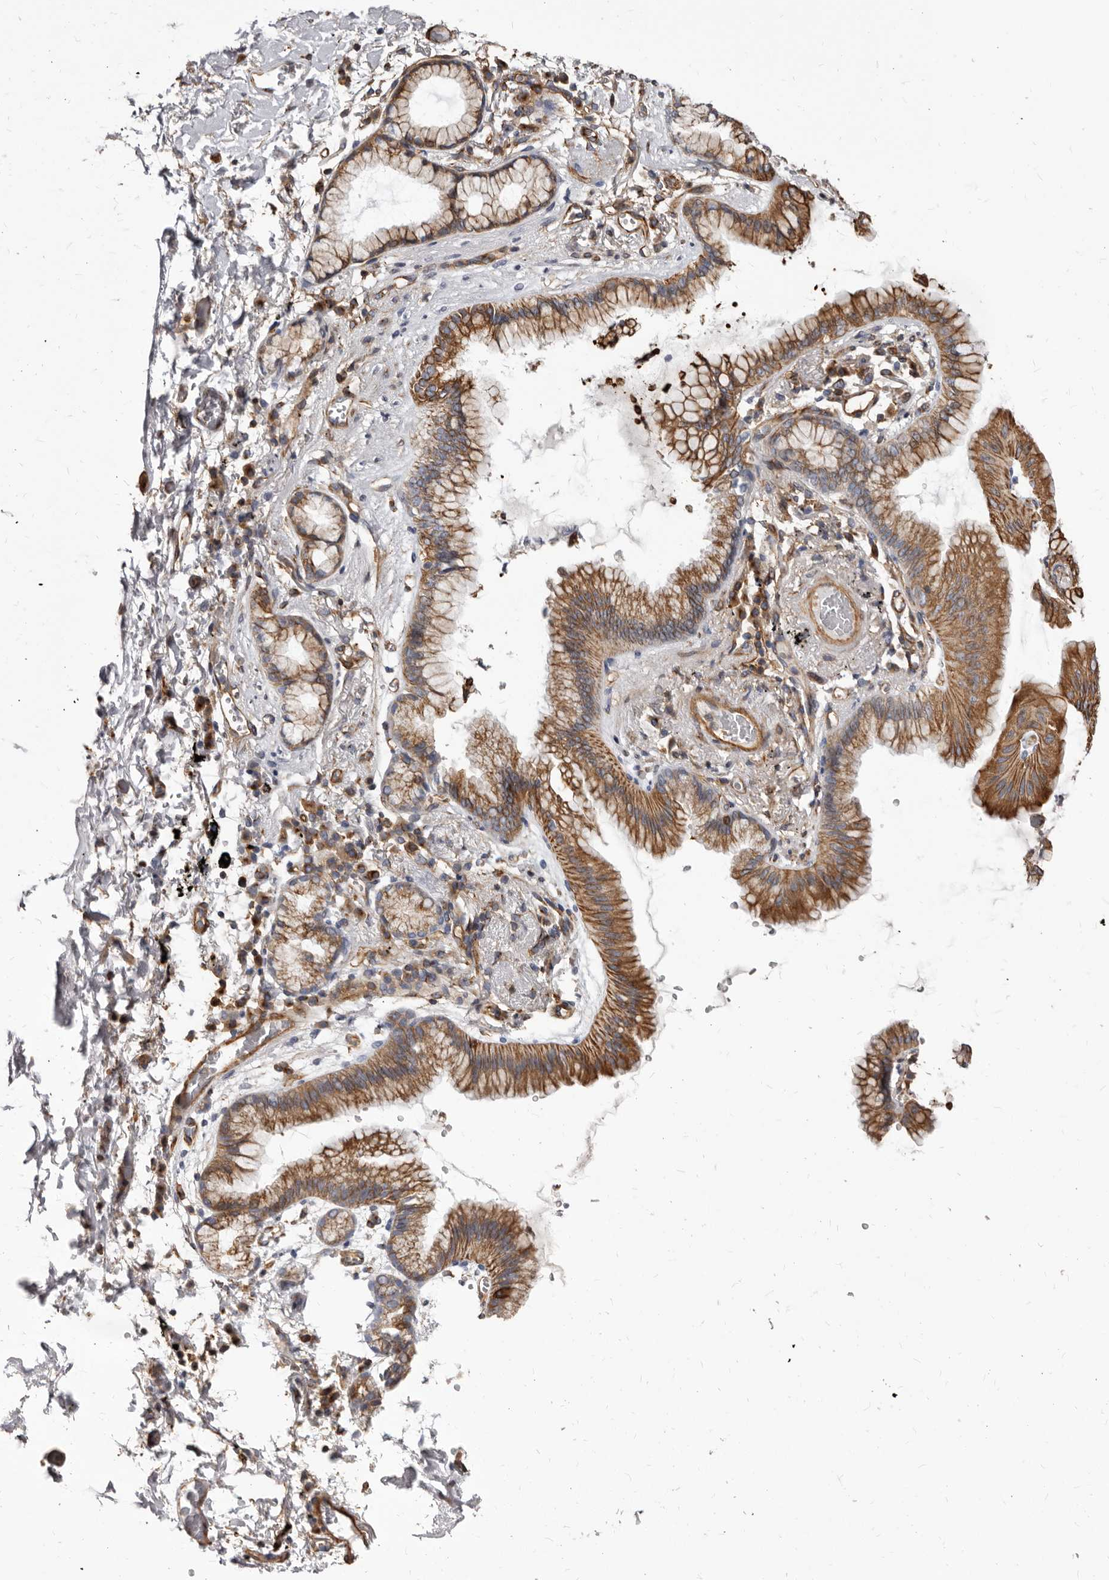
{"staining": {"intensity": "moderate", "quantity": ">75%", "location": "cytoplasmic/membranous"}, "tissue": "lung cancer", "cell_type": "Tumor cells", "image_type": "cancer", "snomed": [{"axis": "morphology", "description": "Adenocarcinoma, NOS"}, {"axis": "topography", "description": "Lung"}], "caption": "Lung adenocarcinoma stained with immunohistochemistry (IHC) demonstrates moderate cytoplasmic/membranous expression in approximately >75% of tumor cells. Nuclei are stained in blue.", "gene": "NIBAN1", "patient": {"sex": "female", "age": 70}}